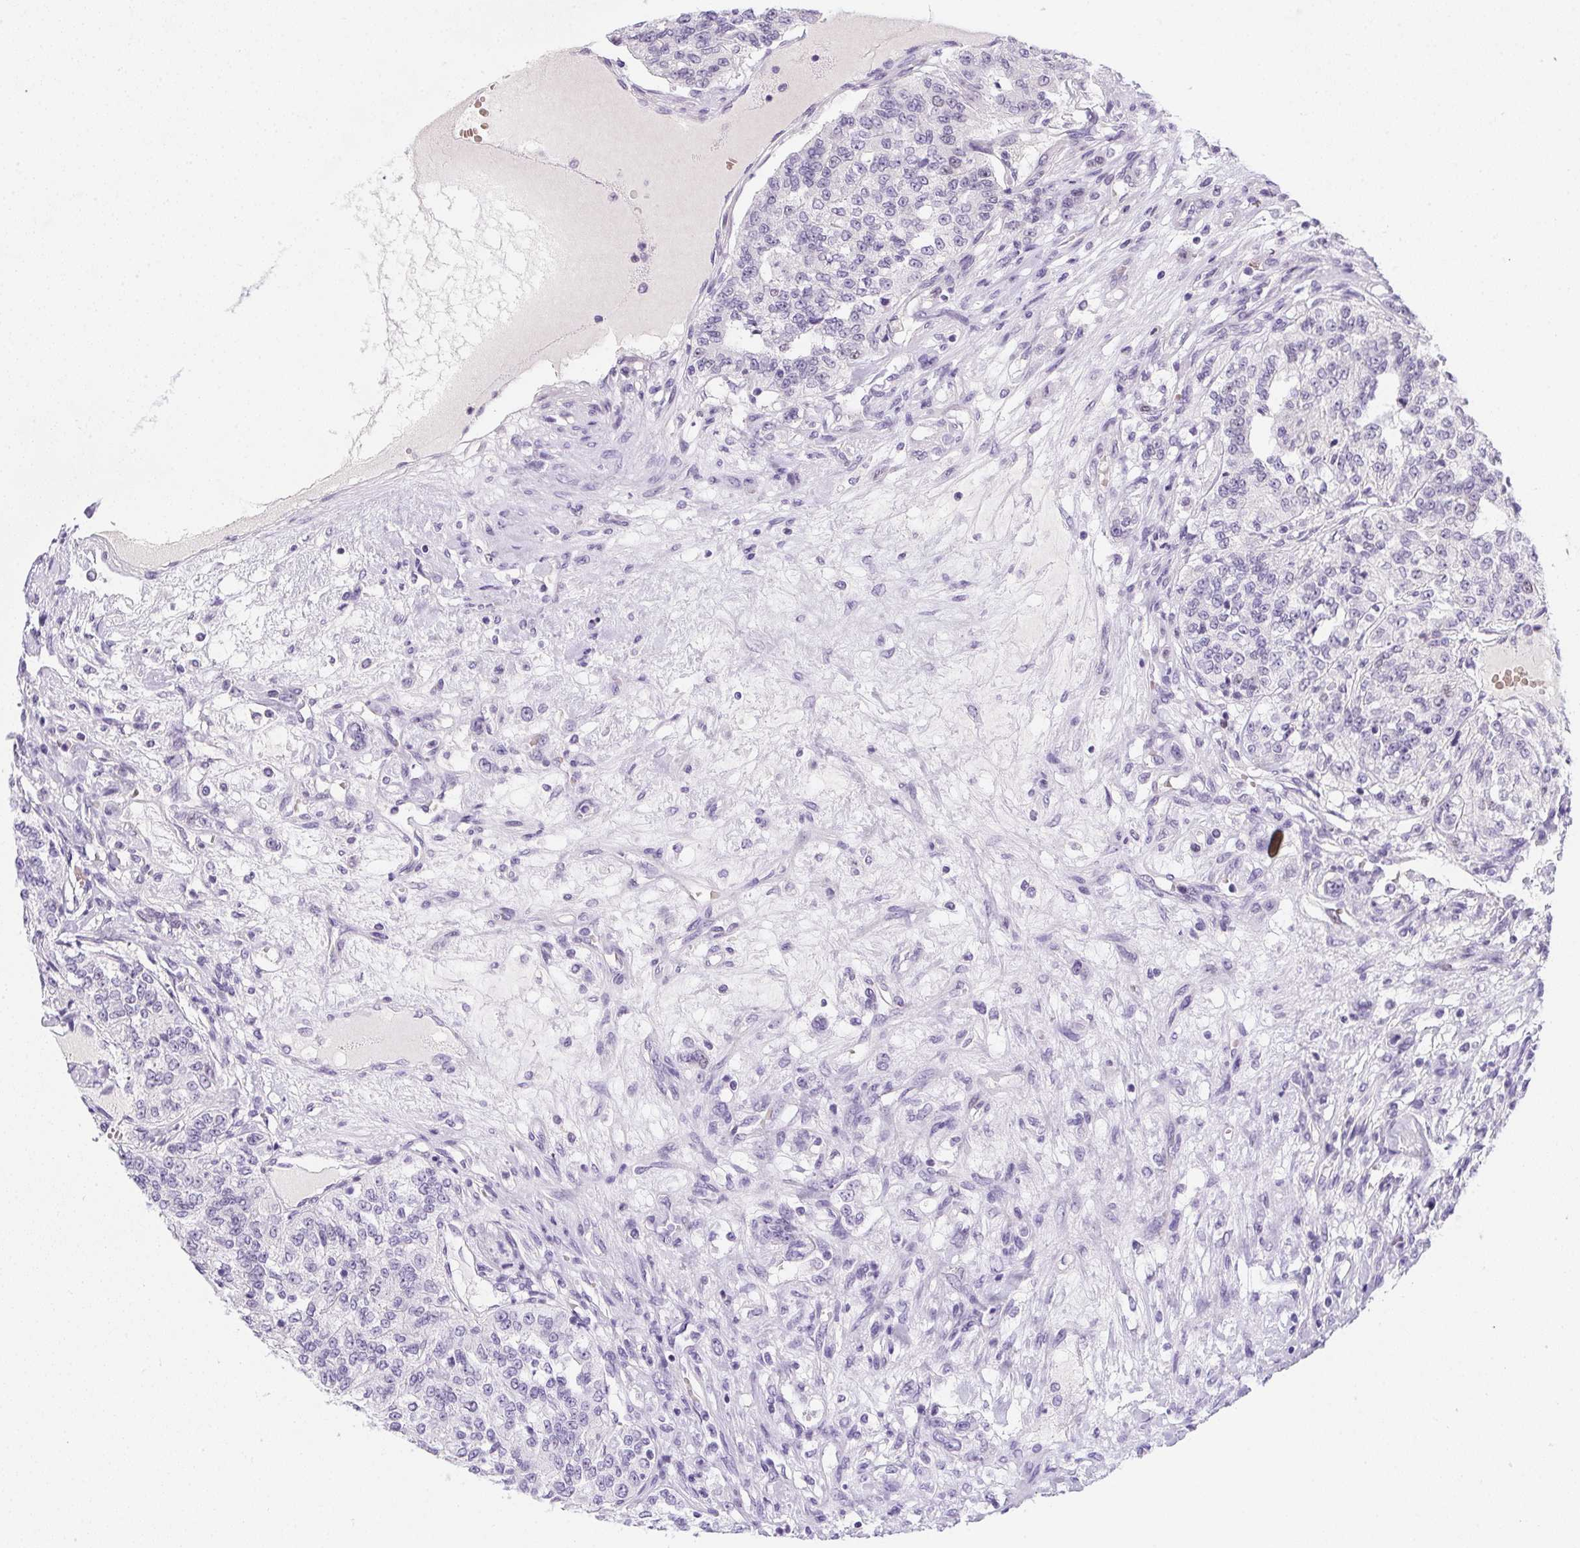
{"staining": {"intensity": "negative", "quantity": "none", "location": "none"}, "tissue": "renal cancer", "cell_type": "Tumor cells", "image_type": "cancer", "snomed": [{"axis": "morphology", "description": "Adenocarcinoma, NOS"}, {"axis": "topography", "description": "Kidney"}], "caption": "This is an immunohistochemistry (IHC) photomicrograph of human adenocarcinoma (renal). There is no positivity in tumor cells.", "gene": "HELLS", "patient": {"sex": "female", "age": 63}}